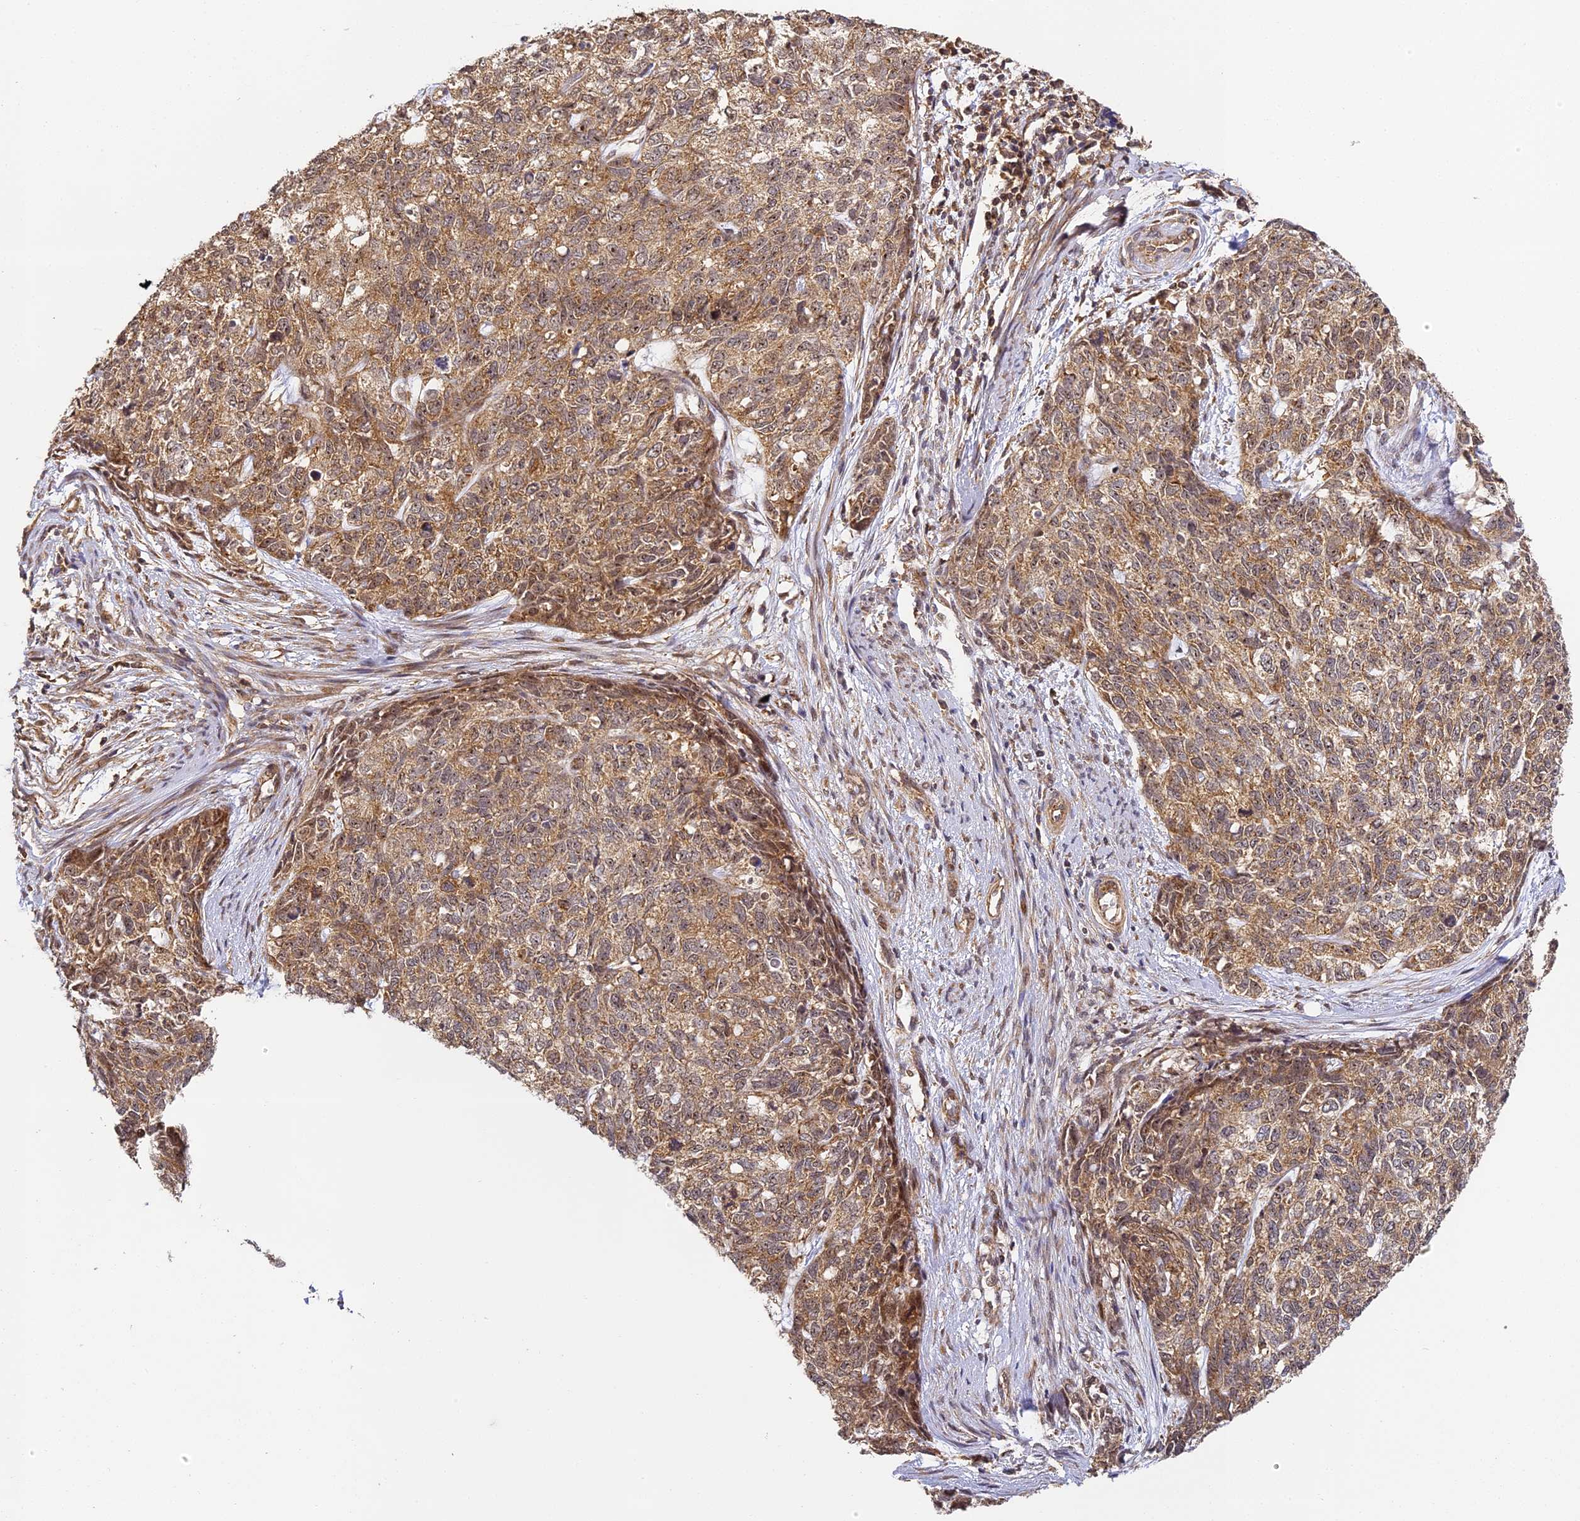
{"staining": {"intensity": "moderate", "quantity": ">75%", "location": "cytoplasmic/membranous"}, "tissue": "cervical cancer", "cell_type": "Tumor cells", "image_type": "cancer", "snomed": [{"axis": "morphology", "description": "Squamous cell carcinoma, NOS"}, {"axis": "topography", "description": "Cervix"}], "caption": "Cervical cancer was stained to show a protein in brown. There is medium levels of moderate cytoplasmic/membranous expression in approximately >75% of tumor cells. (brown staining indicates protein expression, while blue staining denotes nuclei).", "gene": "ZNF443", "patient": {"sex": "female", "age": 63}}